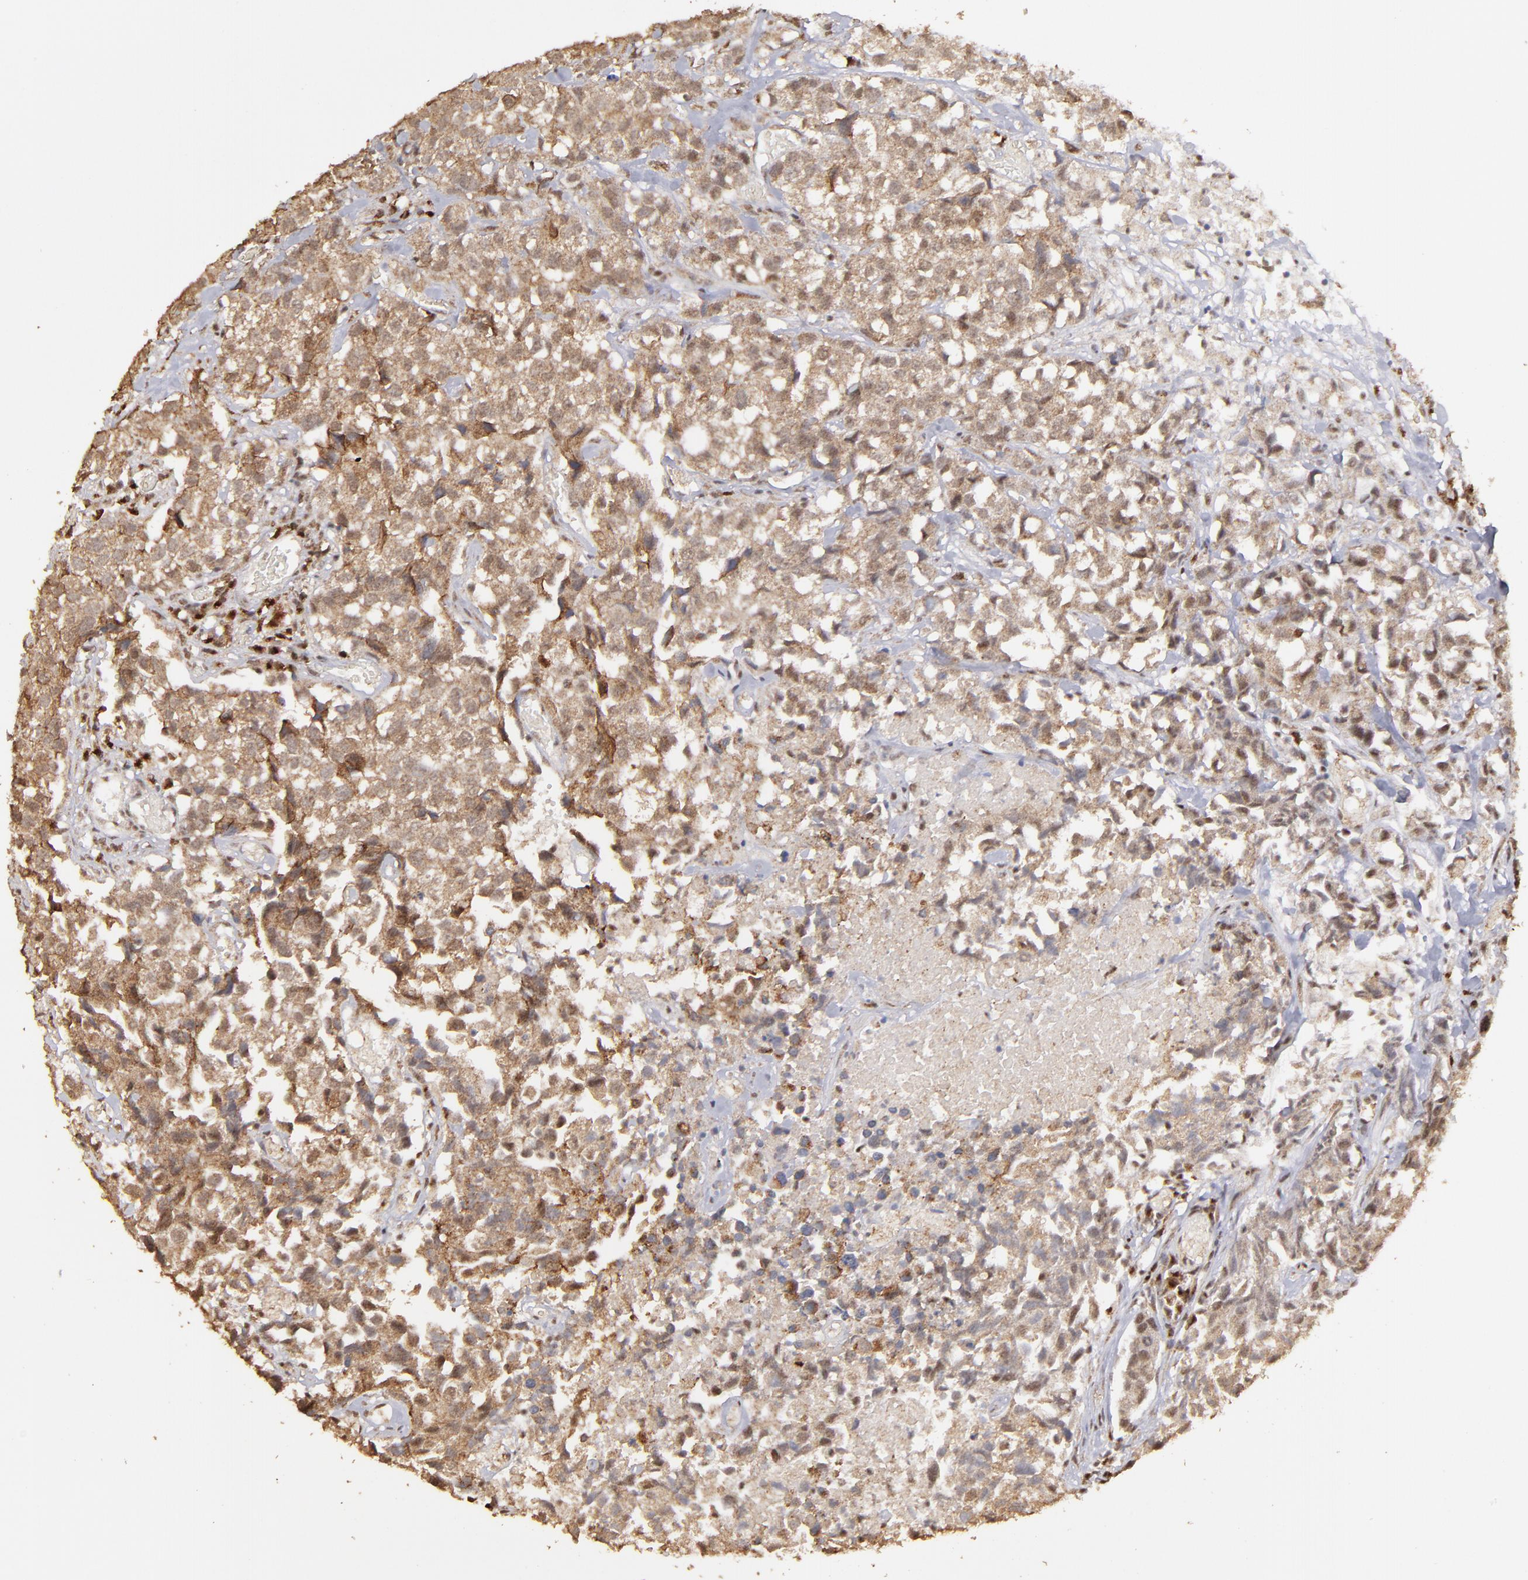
{"staining": {"intensity": "moderate", "quantity": ">75%", "location": "cytoplasmic/membranous,nuclear"}, "tissue": "urothelial cancer", "cell_type": "Tumor cells", "image_type": "cancer", "snomed": [{"axis": "morphology", "description": "Urothelial carcinoma, High grade"}, {"axis": "topography", "description": "Urinary bladder"}], "caption": "The micrograph exhibits staining of high-grade urothelial carcinoma, revealing moderate cytoplasmic/membranous and nuclear protein positivity (brown color) within tumor cells.", "gene": "ARNT", "patient": {"sex": "female", "age": 75}}